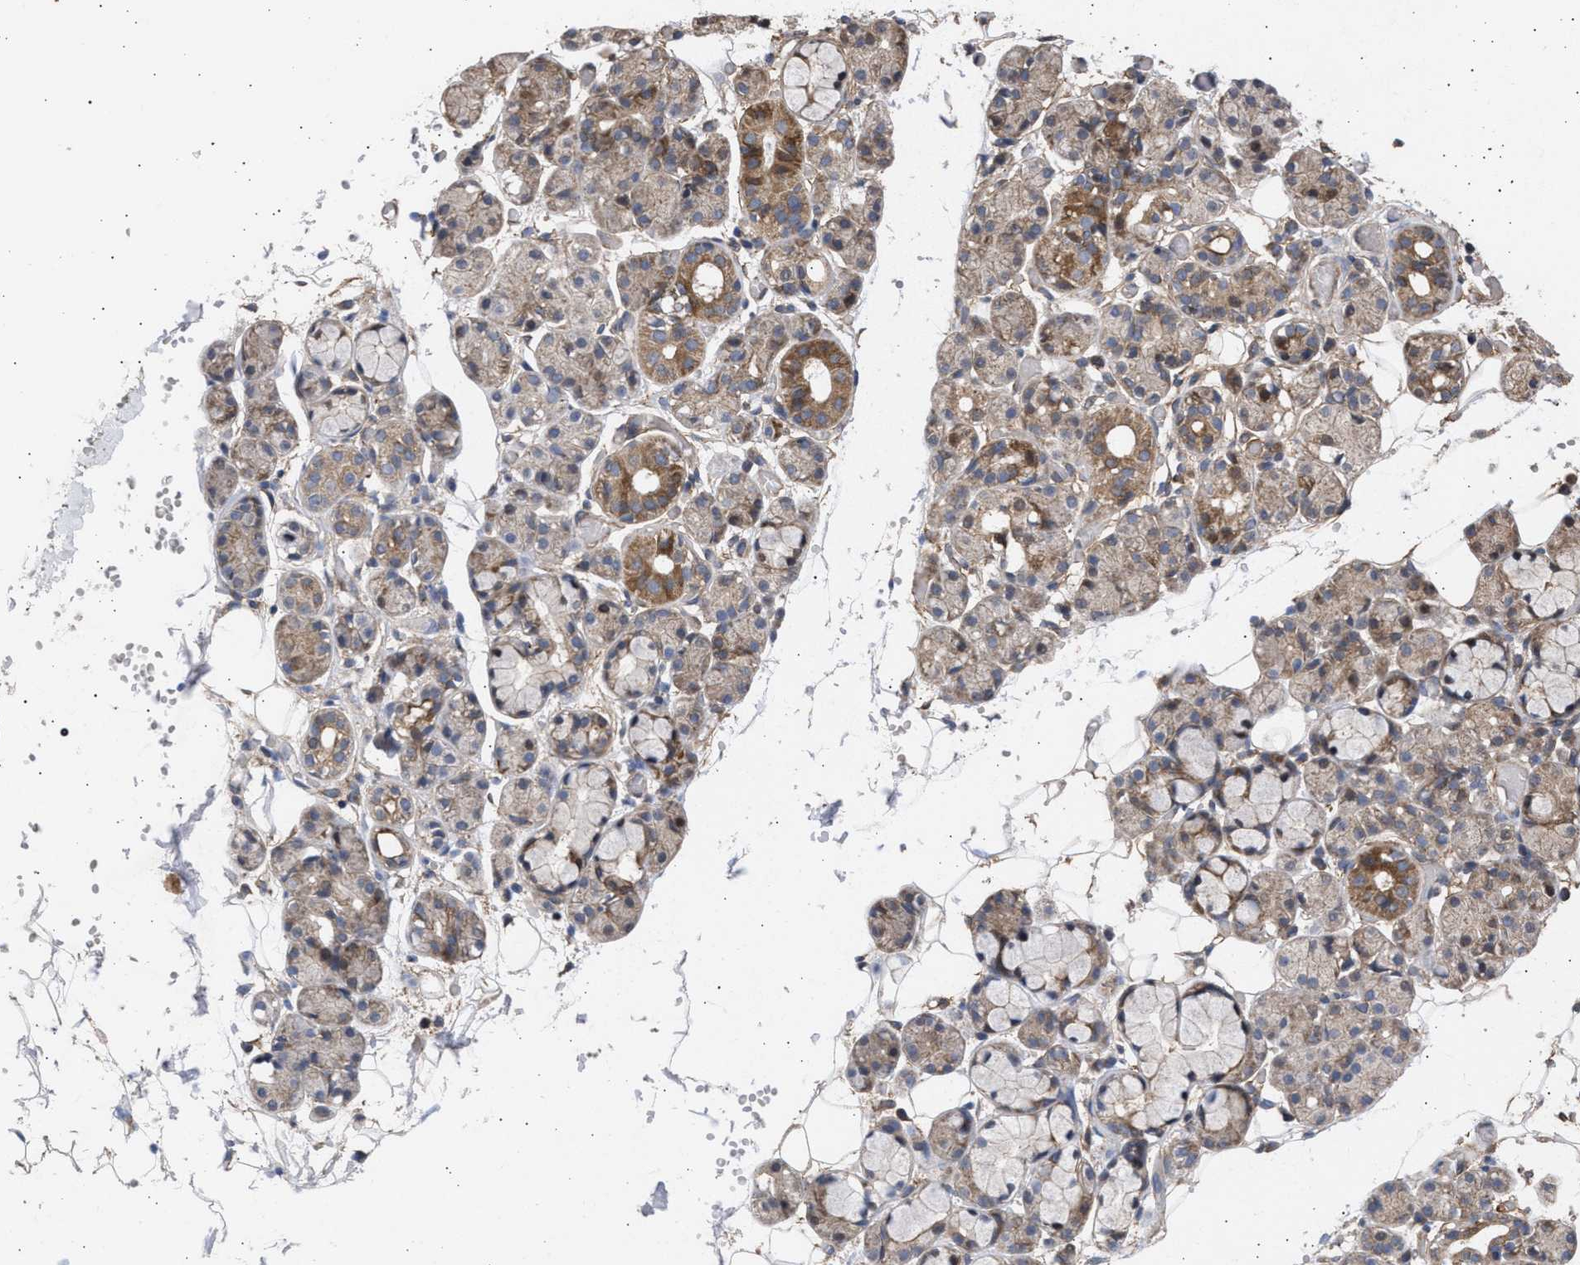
{"staining": {"intensity": "moderate", "quantity": "25%-75%", "location": "cytoplasmic/membranous"}, "tissue": "salivary gland", "cell_type": "Glandular cells", "image_type": "normal", "snomed": [{"axis": "morphology", "description": "Normal tissue, NOS"}, {"axis": "topography", "description": "Salivary gland"}], "caption": "Immunohistochemical staining of unremarkable salivary gland reveals 25%-75% levels of moderate cytoplasmic/membranous protein staining in about 25%-75% of glandular cells.", "gene": "TTC19", "patient": {"sex": "male", "age": 63}}